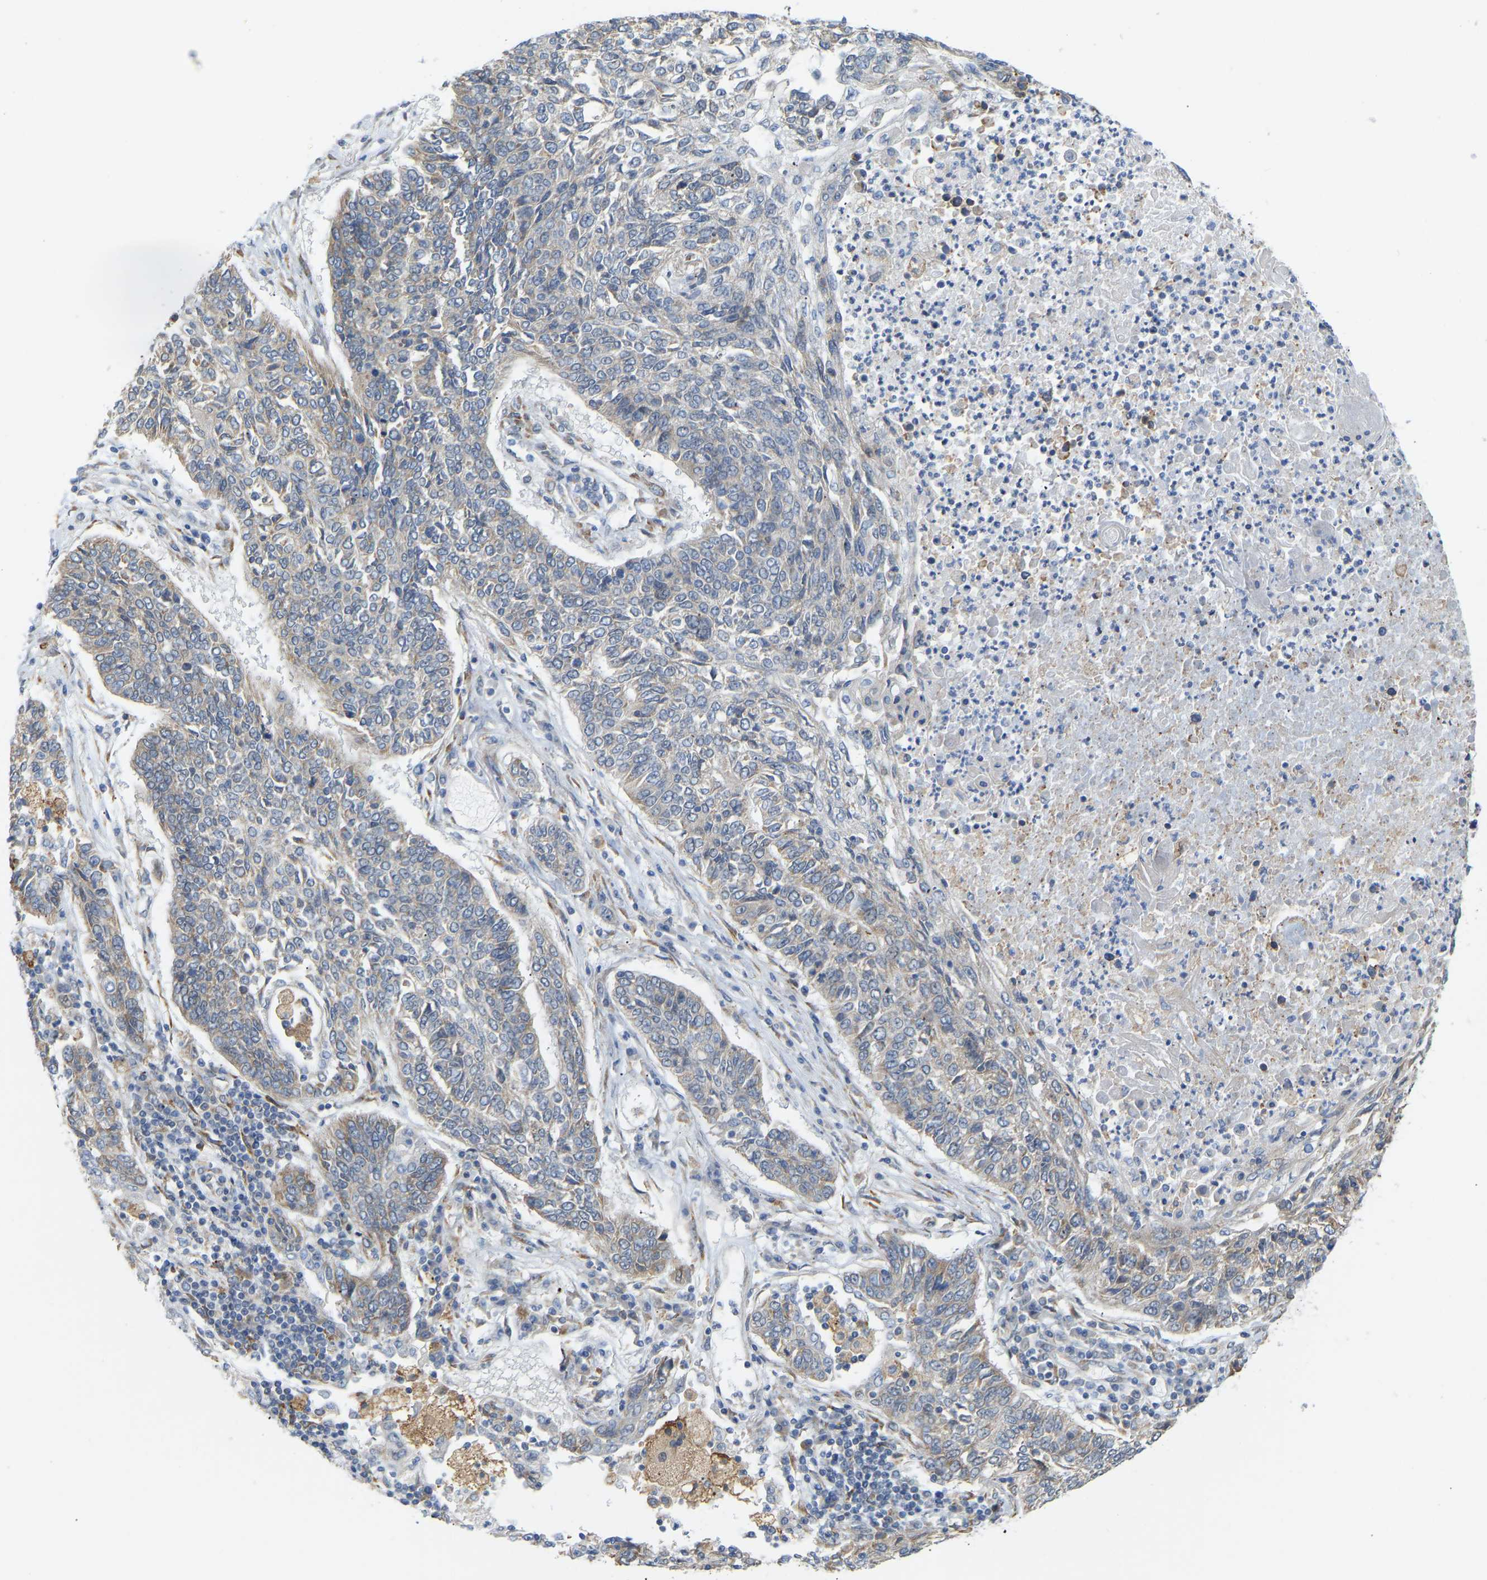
{"staining": {"intensity": "negative", "quantity": "none", "location": "none"}, "tissue": "lung cancer", "cell_type": "Tumor cells", "image_type": "cancer", "snomed": [{"axis": "morphology", "description": "Normal tissue, NOS"}, {"axis": "morphology", "description": "Squamous cell carcinoma, NOS"}, {"axis": "topography", "description": "Cartilage tissue"}, {"axis": "topography", "description": "Bronchus"}, {"axis": "topography", "description": "Lung"}], "caption": "An immunohistochemistry (IHC) histopathology image of lung squamous cell carcinoma is shown. There is no staining in tumor cells of lung squamous cell carcinoma.", "gene": "BEND3", "patient": {"sex": "female", "age": 49}}